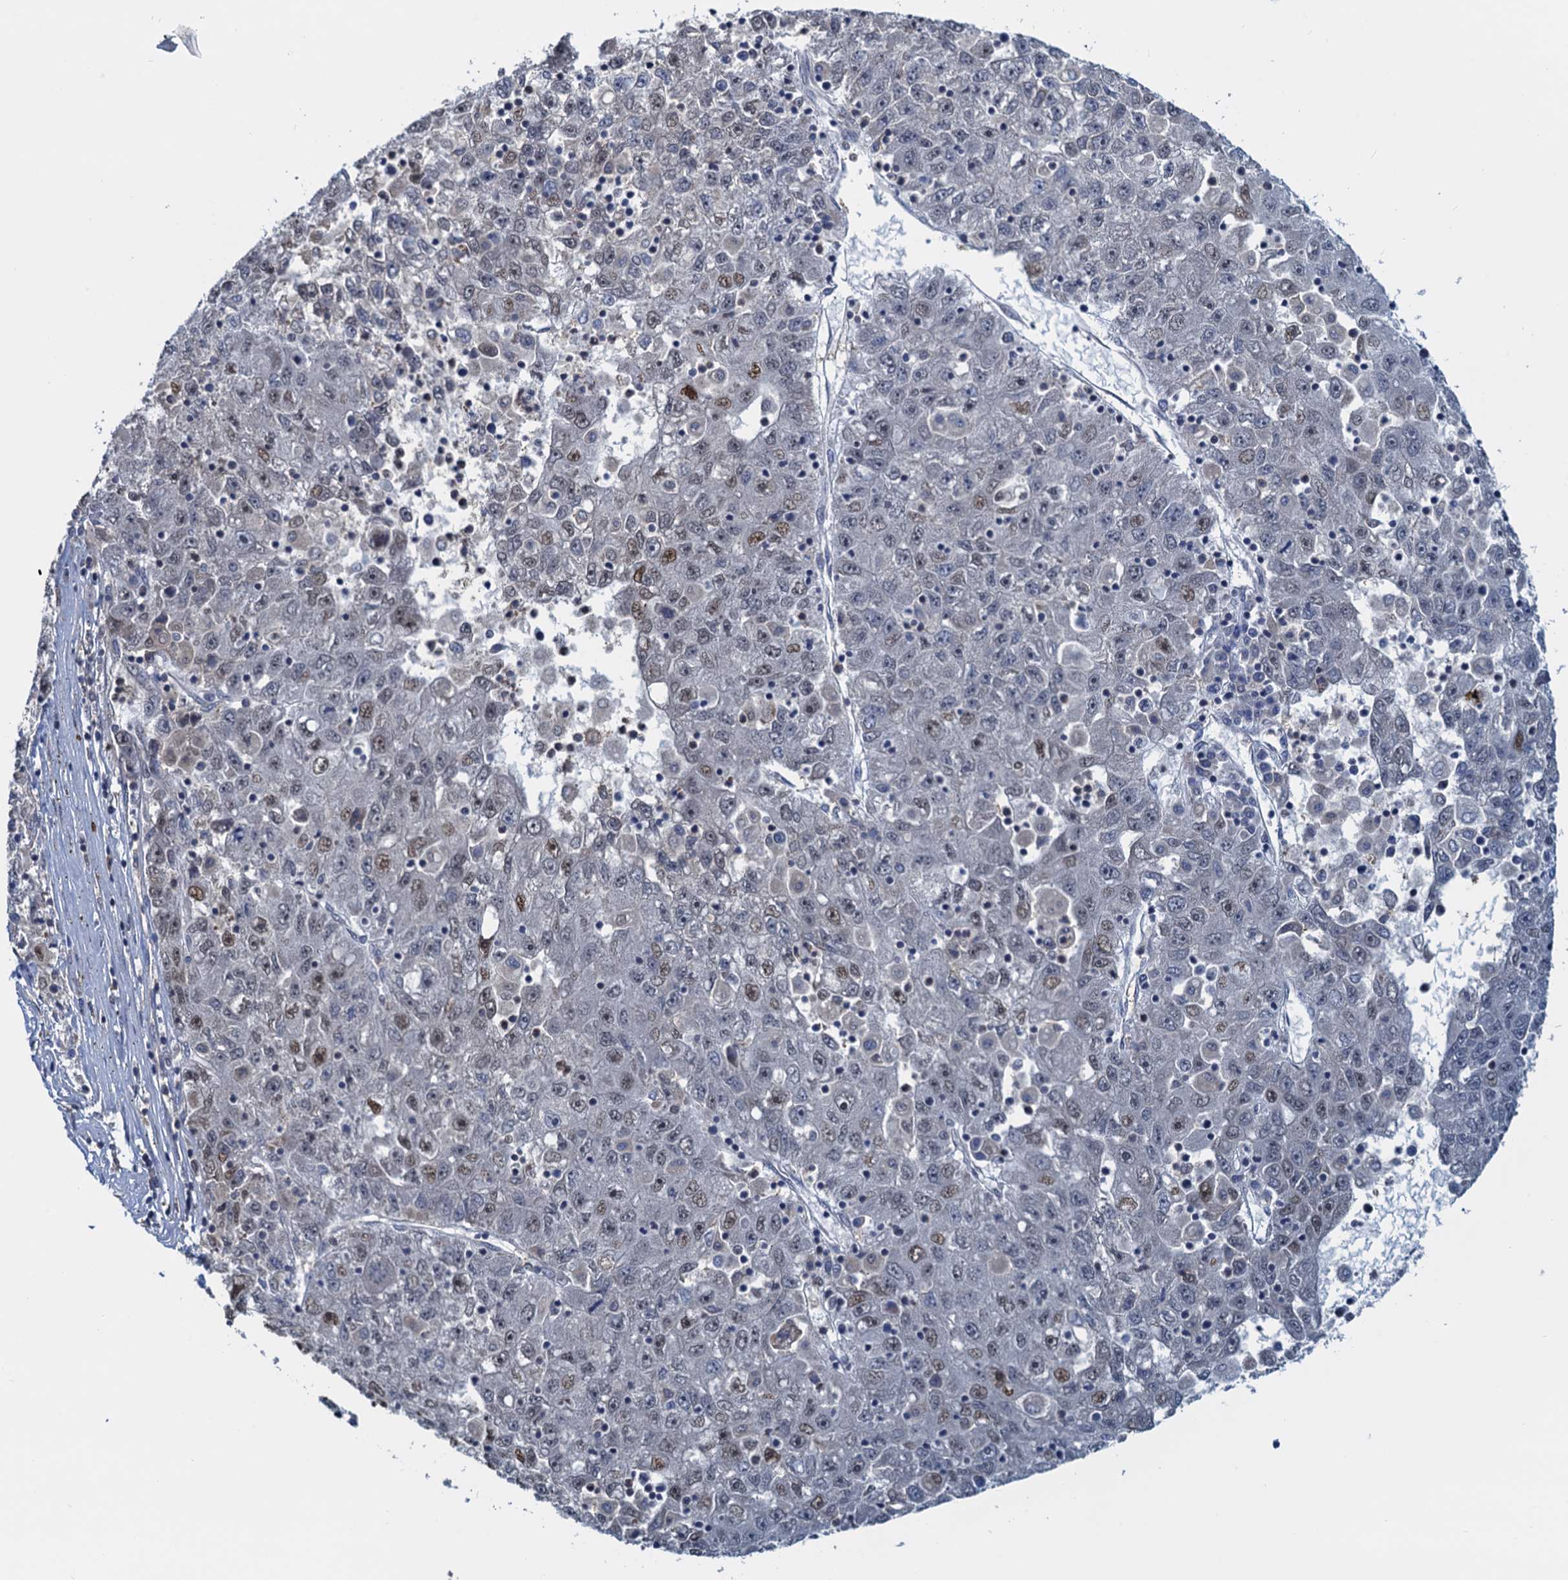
{"staining": {"intensity": "moderate", "quantity": "<25%", "location": "nuclear"}, "tissue": "liver cancer", "cell_type": "Tumor cells", "image_type": "cancer", "snomed": [{"axis": "morphology", "description": "Carcinoma, Hepatocellular, NOS"}, {"axis": "topography", "description": "Liver"}], "caption": "IHC image of neoplastic tissue: liver cancer stained using immunohistochemistry (IHC) displays low levels of moderate protein expression localized specifically in the nuclear of tumor cells, appearing as a nuclear brown color.", "gene": "RNF125", "patient": {"sex": "male", "age": 49}}